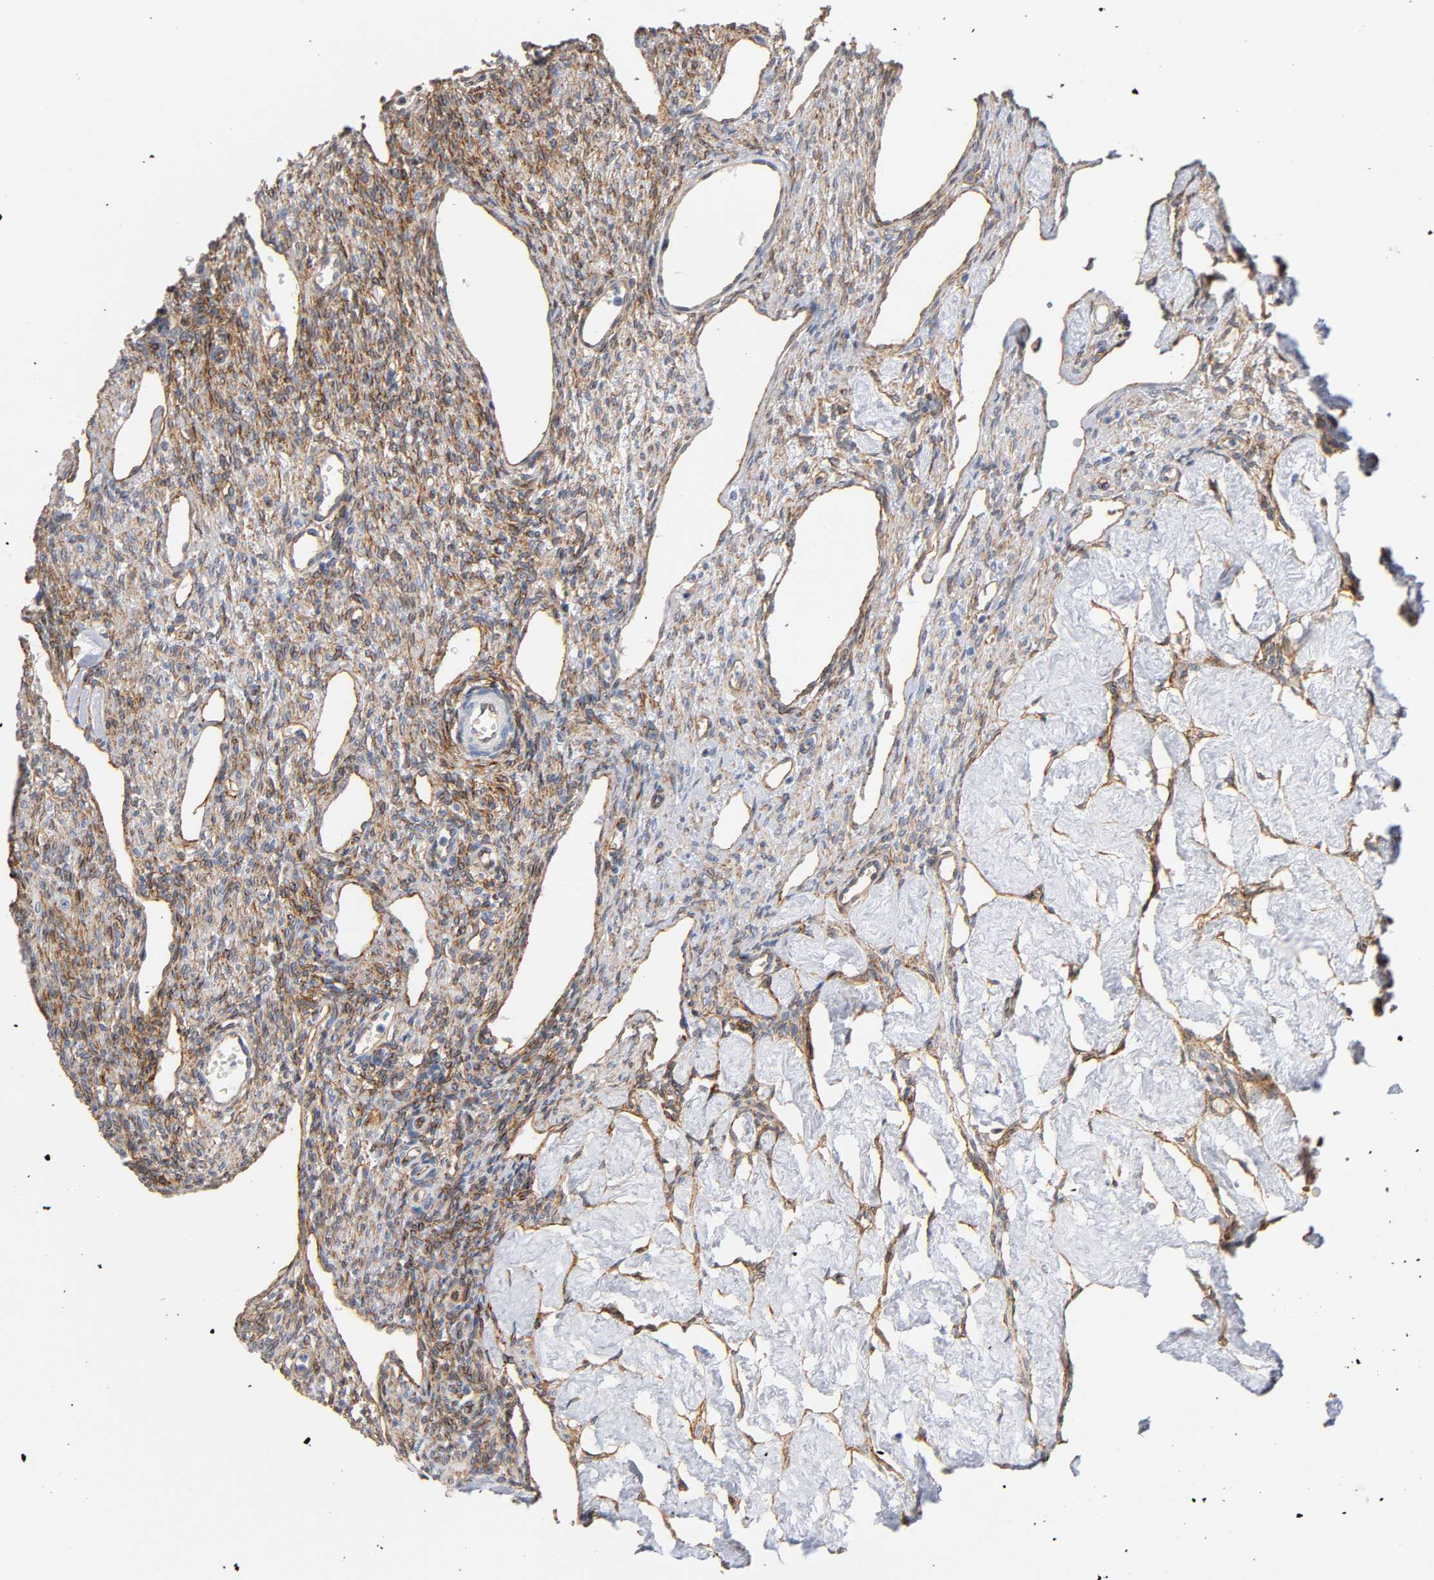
{"staining": {"intensity": "moderate", "quantity": ">75%", "location": "cytoplasmic/membranous"}, "tissue": "ovary", "cell_type": "Ovarian stroma cells", "image_type": "normal", "snomed": [{"axis": "morphology", "description": "Normal tissue, NOS"}, {"axis": "topography", "description": "Ovary"}], "caption": "A high-resolution photomicrograph shows IHC staining of normal ovary, which reveals moderate cytoplasmic/membranous positivity in about >75% of ovarian stroma cells. The protein is stained brown, and the nuclei are stained in blue (DAB (3,3'-diaminobenzidine) IHC with brightfield microscopy, high magnification).", "gene": "SPTAN1", "patient": {"sex": "female", "age": 33}}